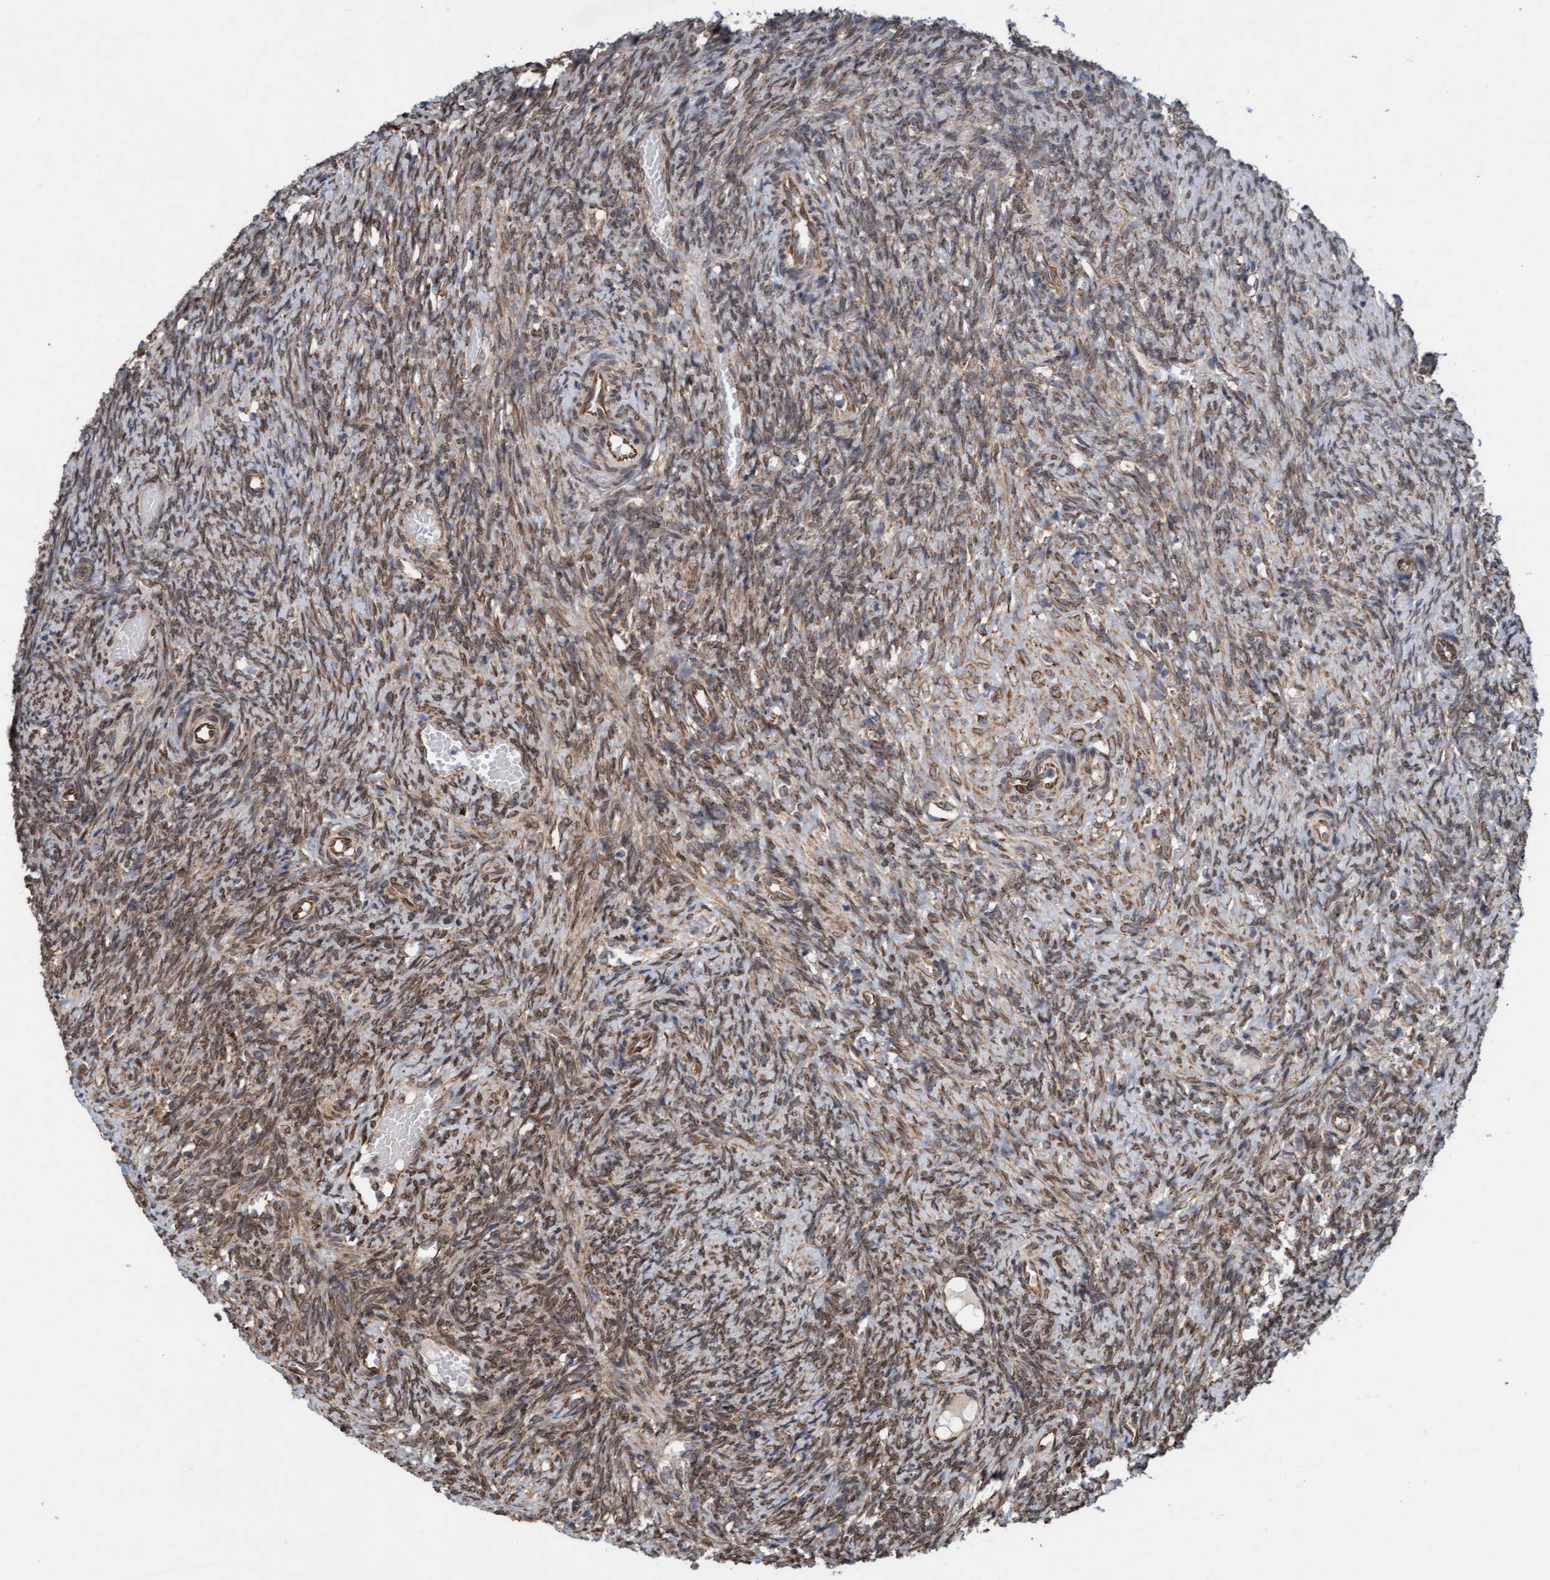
{"staining": {"intensity": "moderate", "quantity": ">75%", "location": "cytoplasmic/membranous"}, "tissue": "ovary", "cell_type": "Ovarian stroma cells", "image_type": "normal", "snomed": [{"axis": "morphology", "description": "Normal tissue, NOS"}, {"axis": "topography", "description": "Ovary"}], "caption": "Protein staining shows moderate cytoplasmic/membranous expression in approximately >75% of ovarian stroma cells in normal ovary.", "gene": "MRPS23", "patient": {"sex": "female", "age": 41}}